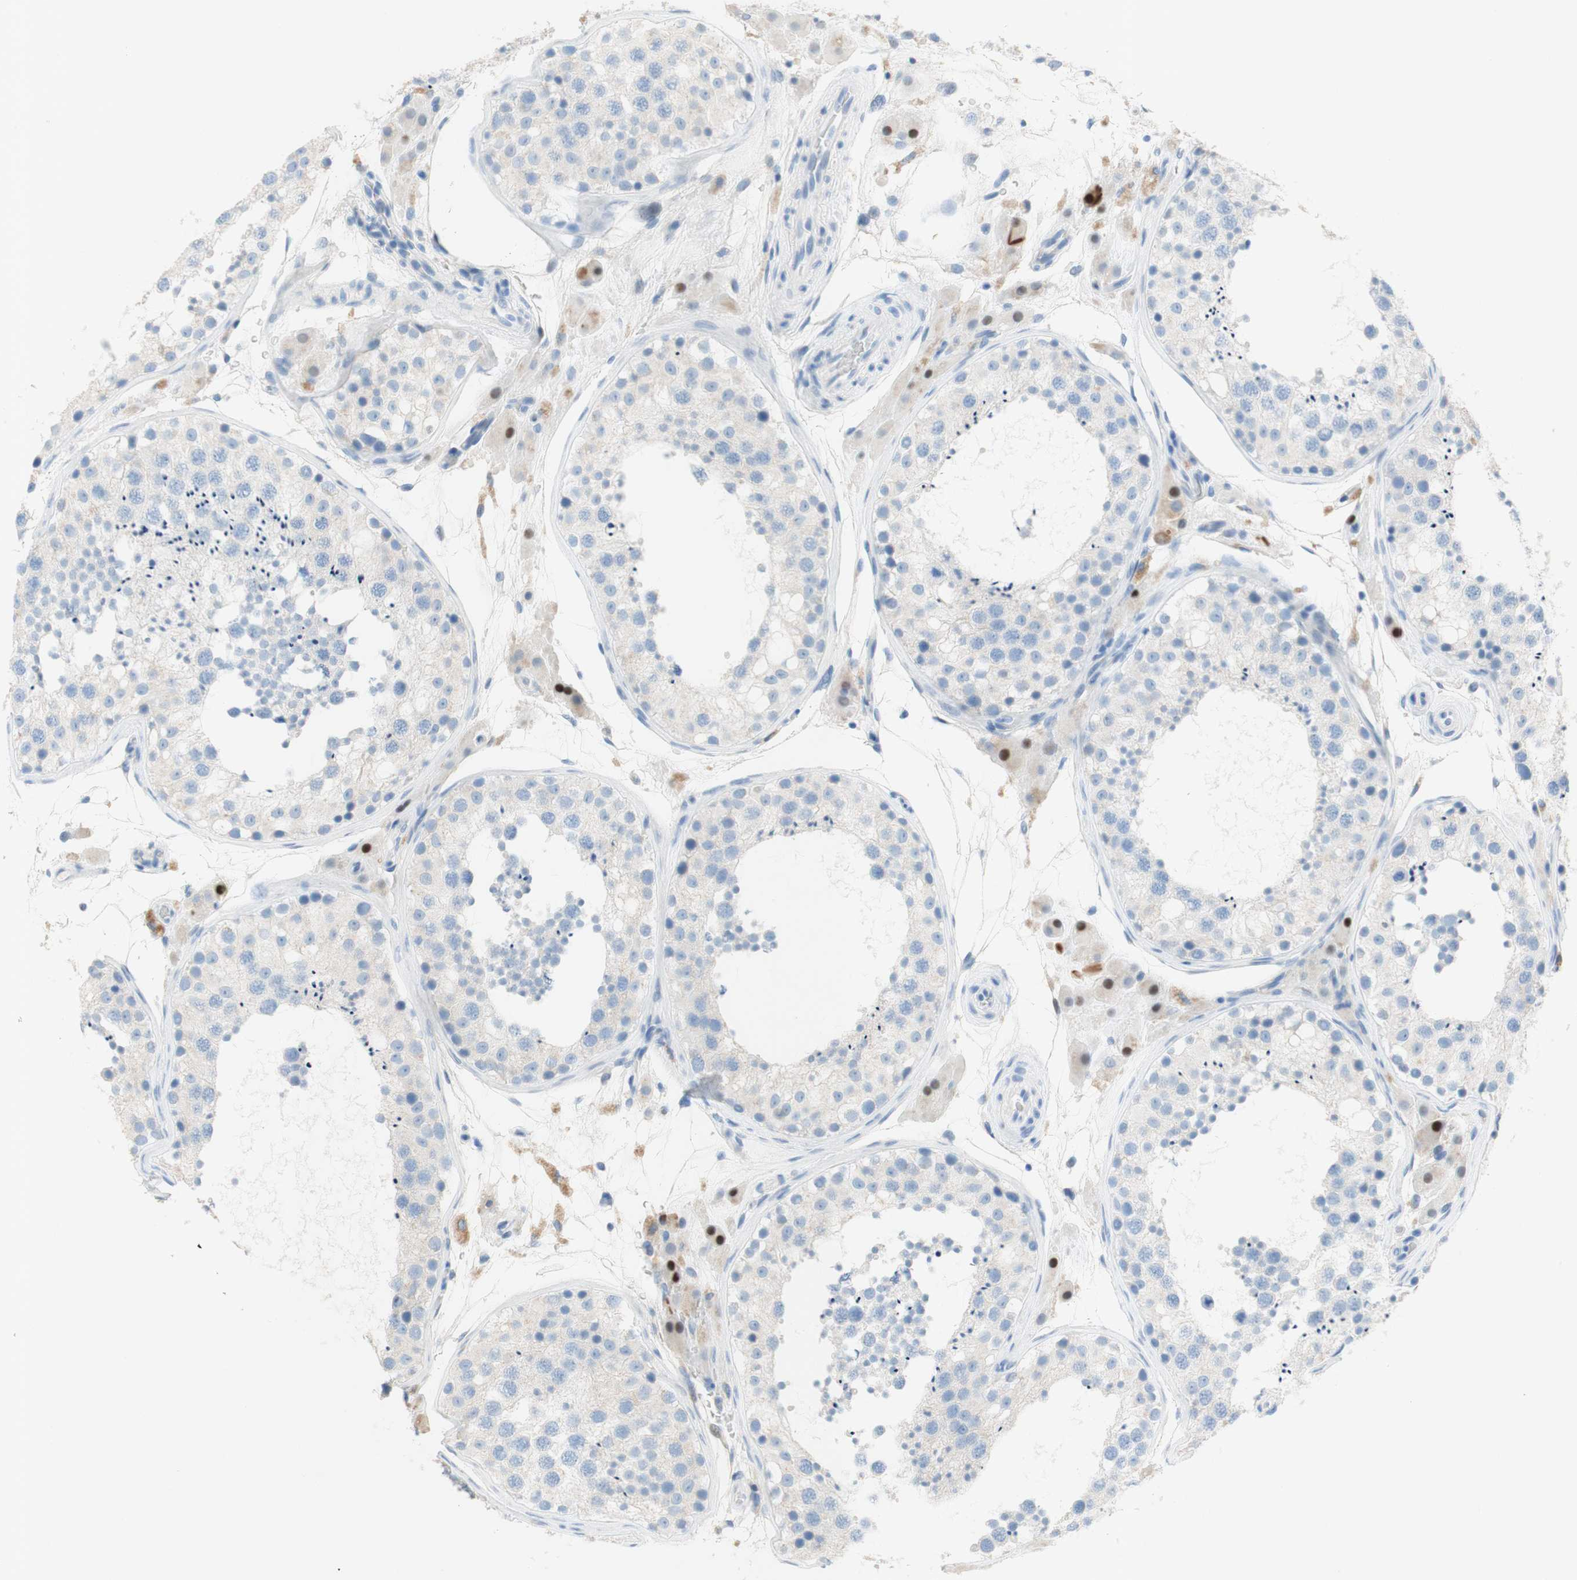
{"staining": {"intensity": "weak", "quantity": "<25%", "location": "cytoplasmic/membranous"}, "tissue": "testis", "cell_type": "Cells in seminiferous ducts", "image_type": "normal", "snomed": [{"axis": "morphology", "description": "Normal tissue, NOS"}, {"axis": "topography", "description": "Testis"}], "caption": "This is an immunohistochemistry (IHC) micrograph of benign human testis. There is no staining in cells in seminiferous ducts.", "gene": "POLR2J3", "patient": {"sex": "male", "age": 26}}